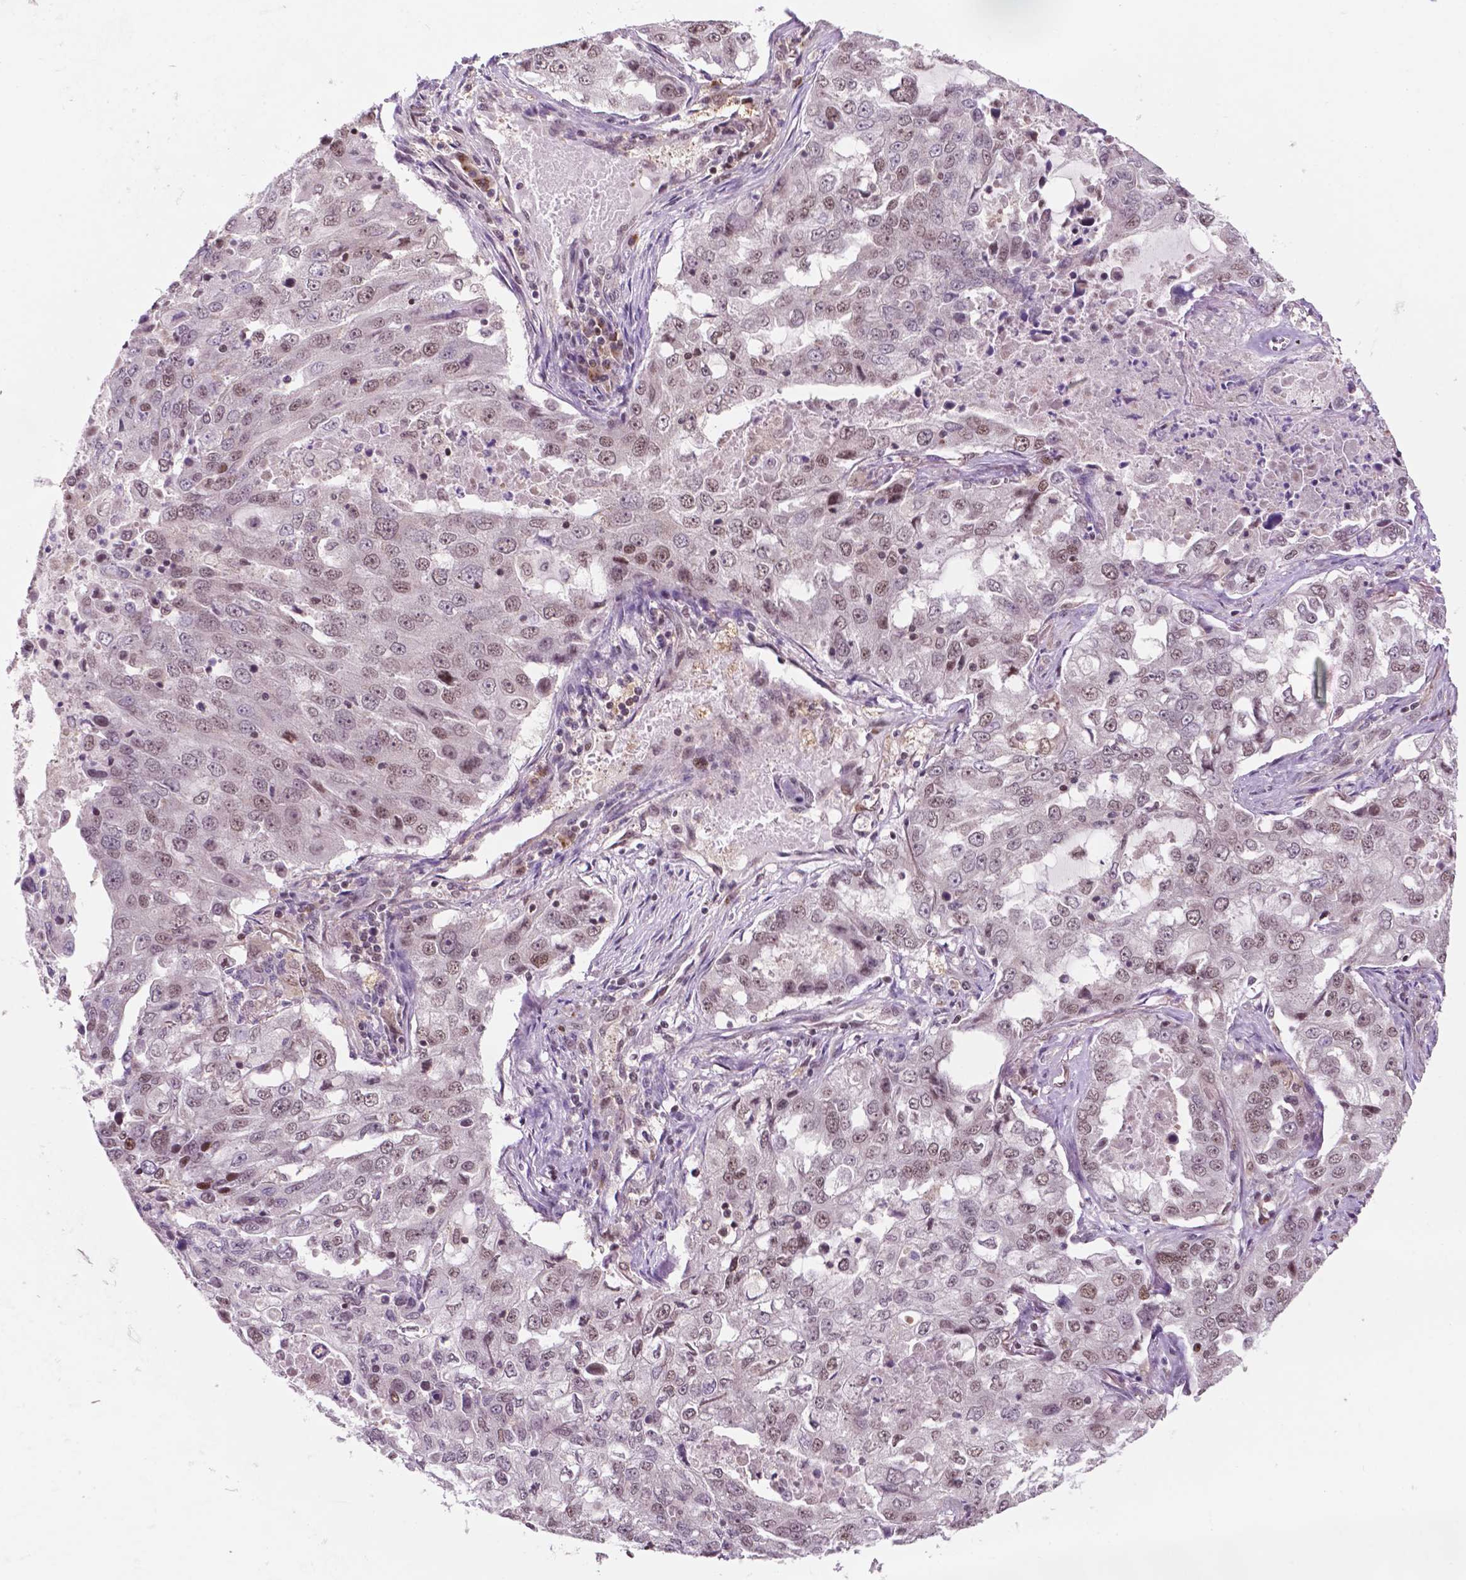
{"staining": {"intensity": "weak", "quantity": "25%-75%", "location": "nuclear"}, "tissue": "lung cancer", "cell_type": "Tumor cells", "image_type": "cancer", "snomed": [{"axis": "morphology", "description": "Adenocarcinoma, NOS"}, {"axis": "topography", "description": "Lung"}], "caption": "Brown immunohistochemical staining in adenocarcinoma (lung) displays weak nuclear expression in about 25%-75% of tumor cells.", "gene": "PER2", "patient": {"sex": "female", "age": 61}}